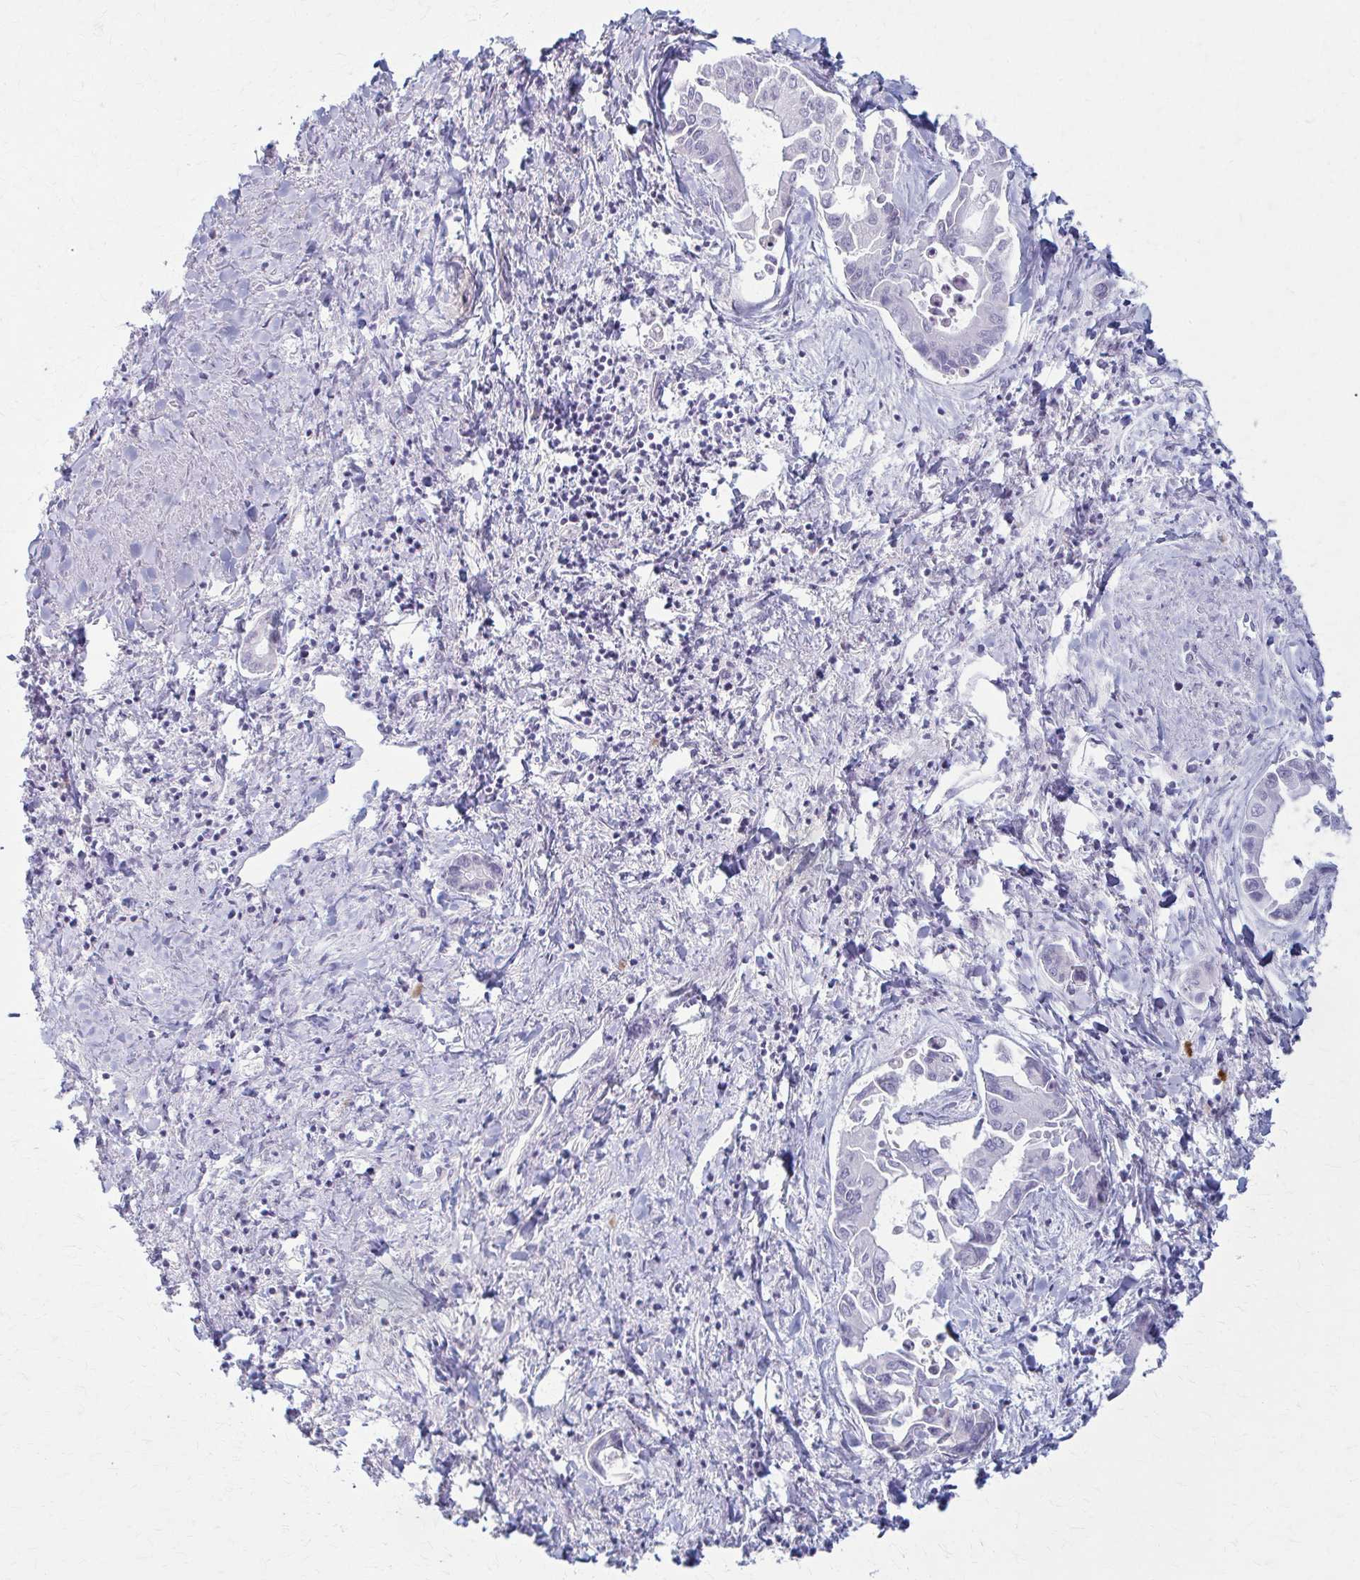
{"staining": {"intensity": "negative", "quantity": "none", "location": "none"}, "tissue": "liver cancer", "cell_type": "Tumor cells", "image_type": "cancer", "snomed": [{"axis": "morphology", "description": "Cholangiocarcinoma"}, {"axis": "topography", "description": "Liver"}], "caption": "Immunohistochemistry (IHC) histopathology image of human cholangiocarcinoma (liver) stained for a protein (brown), which exhibits no positivity in tumor cells.", "gene": "PRKRA", "patient": {"sex": "male", "age": 66}}